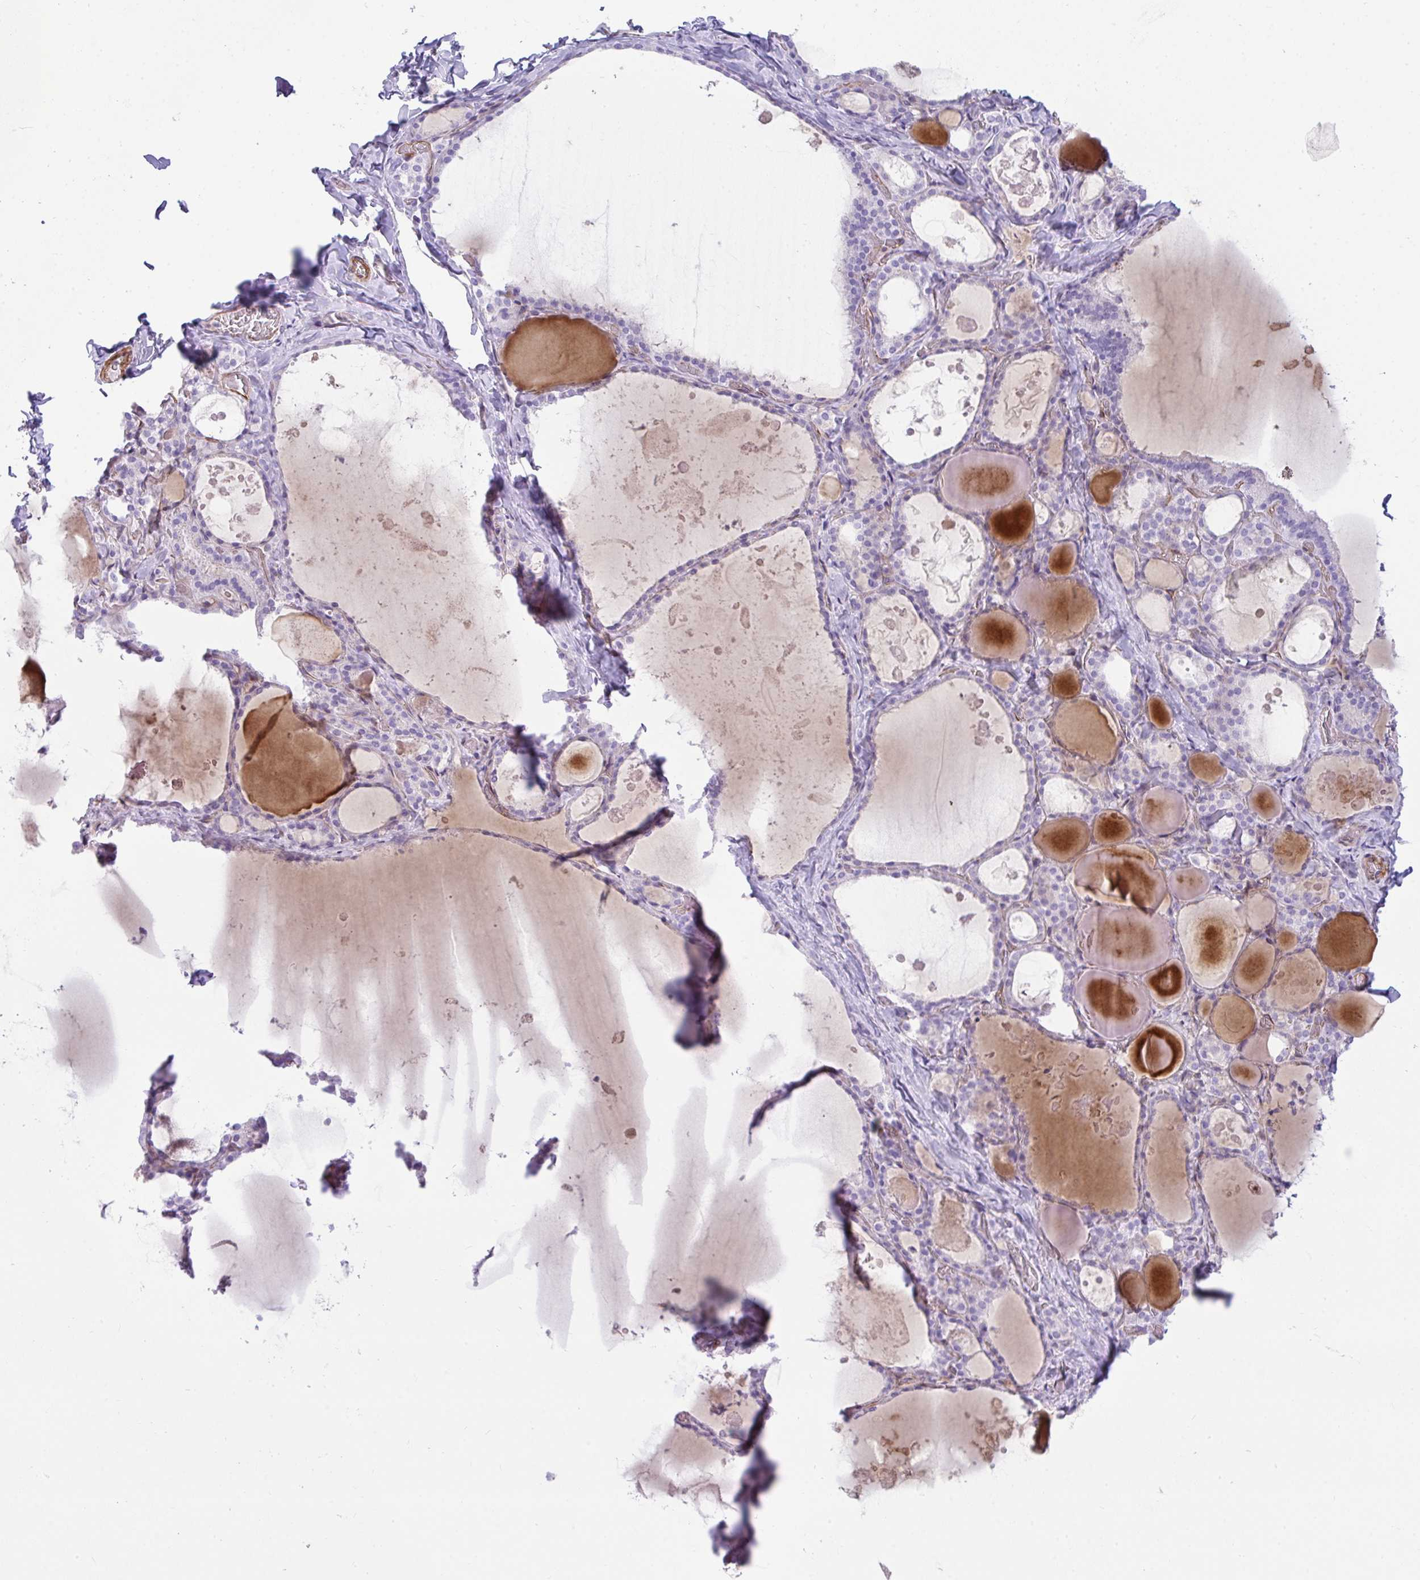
{"staining": {"intensity": "negative", "quantity": "none", "location": "none"}, "tissue": "thyroid gland", "cell_type": "Glandular cells", "image_type": "normal", "snomed": [{"axis": "morphology", "description": "Normal tissue, NOS"}, {"axis": "topography", "description": "Thyroid gland"}], "caption": "Protein analysis of benign thyroid gland demonstrates no significant staining in glandular cells.", "gene": "CDRT15", "patient": {"sex": "male", "age": 56}}